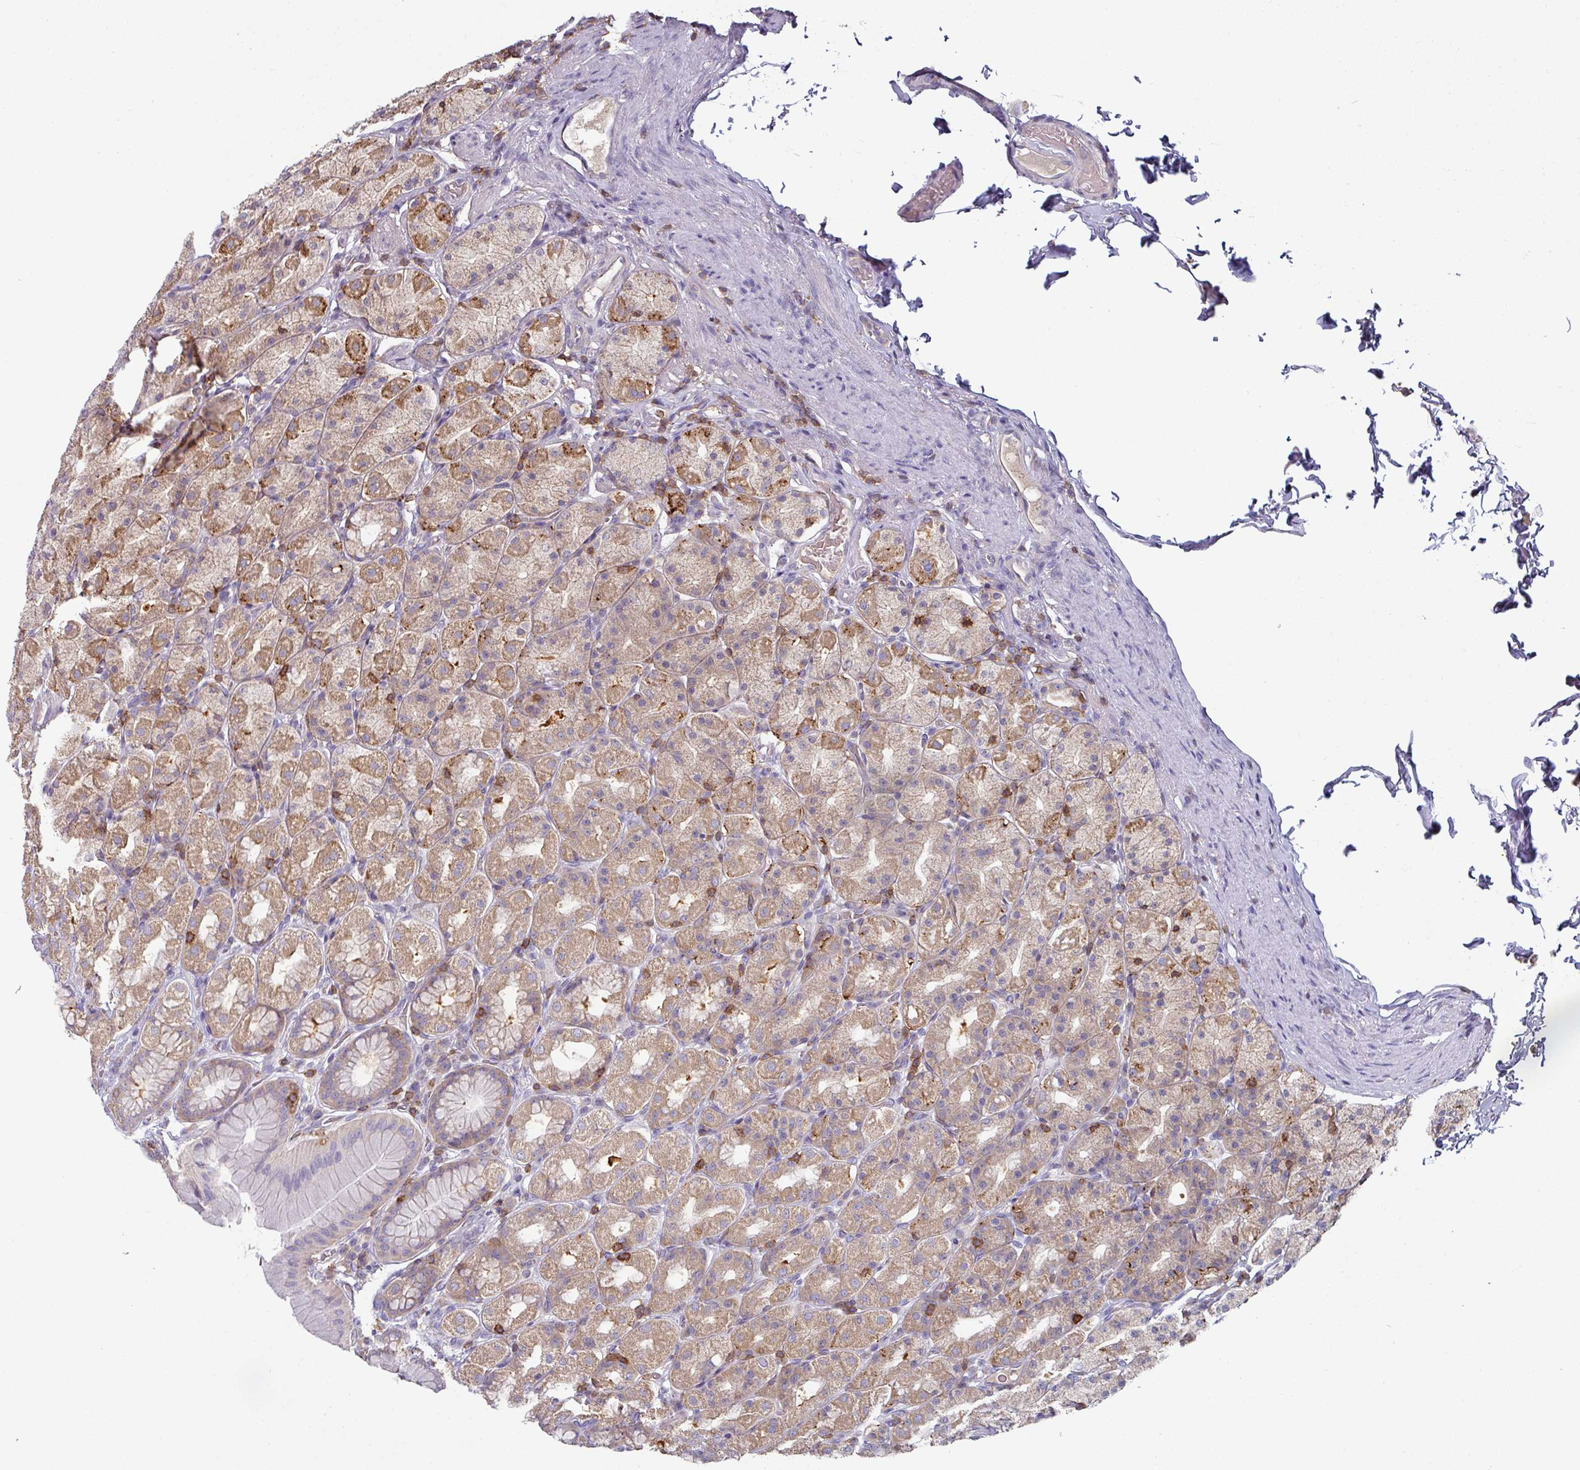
{"staining": {"intensity": "moderate", "quantity": "25%-75%", "location": "cytoplasmic/membranous"}, "tissue": "stomach", "cell_type": "Glandular cells", "image_type": "normal", "snomed": [{"axis": "morphology", "description": "Normal tissue, NOS"}, {"axis": "topography", "description": "Stomach, upper"}, {"axis": "topography", "description": "Stomach"}], "caption": "Stomach stained with immunohistochemistry reveals moderate cytoplasmic/membranous positivity in about 25%-75% of glandular cells. (Brightfield microscopy of DAB IHC at high magnification).", "gene": "CD3G", "patient": {"sex": "male", "age": 68}}